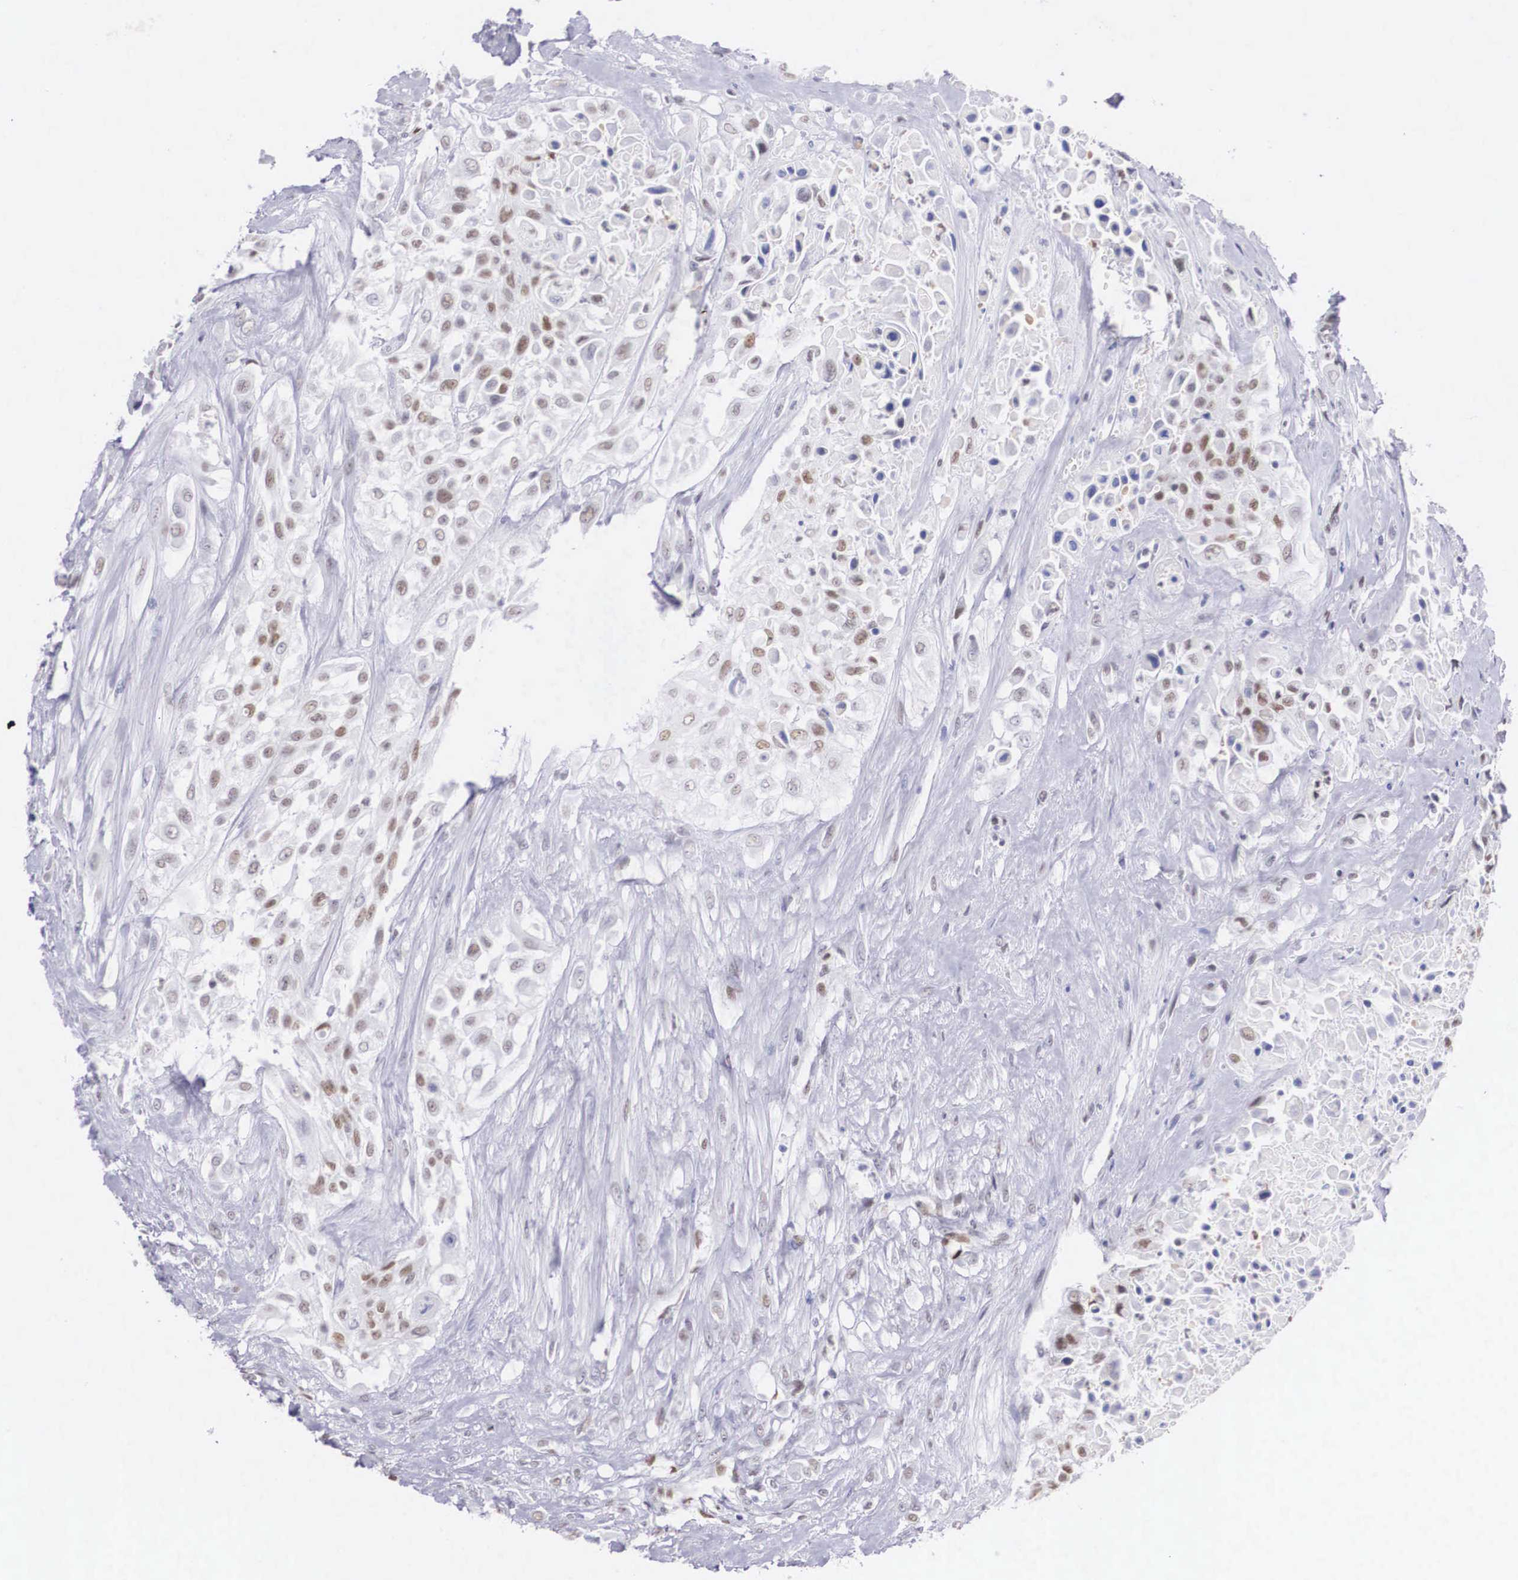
{"staining": {"intensity": "moderate", "quantity": "25%-75%", "location": "nuclear"}, "tissue": "urothelial cancer", "cell_type": "Tumor cells", "image_type": "cancer", "snomed": [{"axis": "morphology", "description": "Urothelial carcinoma, High grade"}, {"axis": "topography", "description": "Urinary bladder"}], "caption": "Moderate nuclear positivity is appreciated in about 25%-75% of tumor cells in urothelial carcinoma (high-grade).", "gene": "HMGN5", "patient": {"sex": "male", "age": 57}}